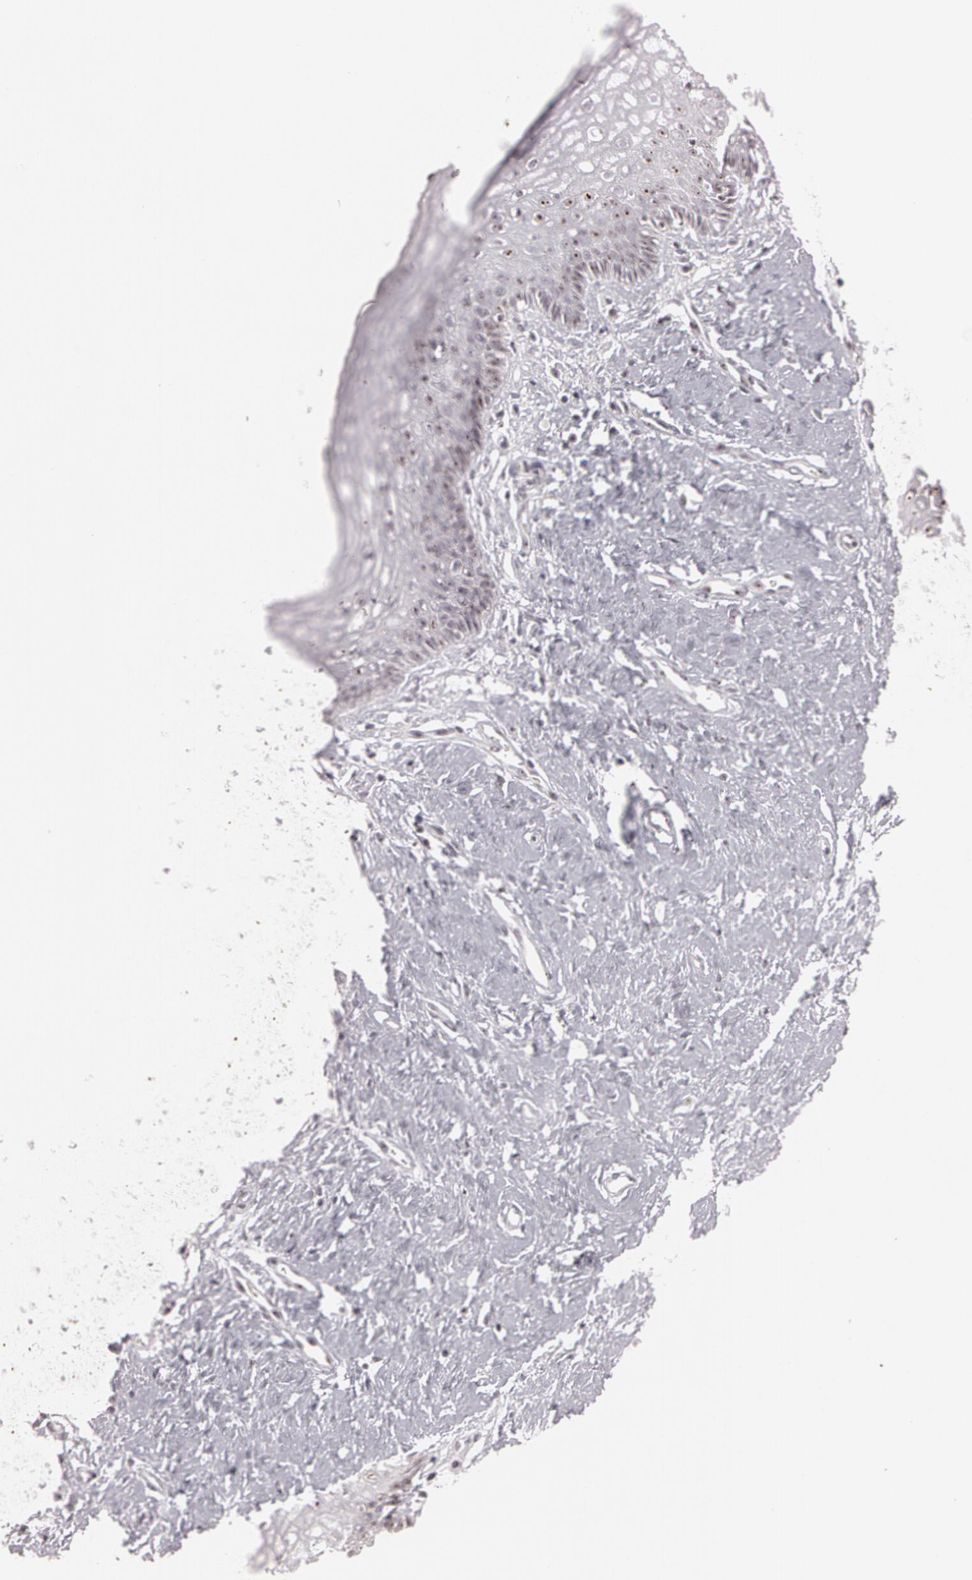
{"staining": {"intensity": "moderate", "quantity": "25%-75%", "location": "nuclear"}, "tissue": "vagina", "cell_type": "Squamous epithelial cells", "image_type": "normal", "snomed": [{"axis": "morphology", "description": "Normal tissue, NOS"}, {"axis": "topography", "description": "Vagina"}], "caption": "Immunohistochemical staining of benign vagina shows 25%-75% levels of moderate nuclear protein expression in about 25%-75% of squamous epithelial cells.", "gene": "FBL", "patient": {"sex": "female", "age": 46}}